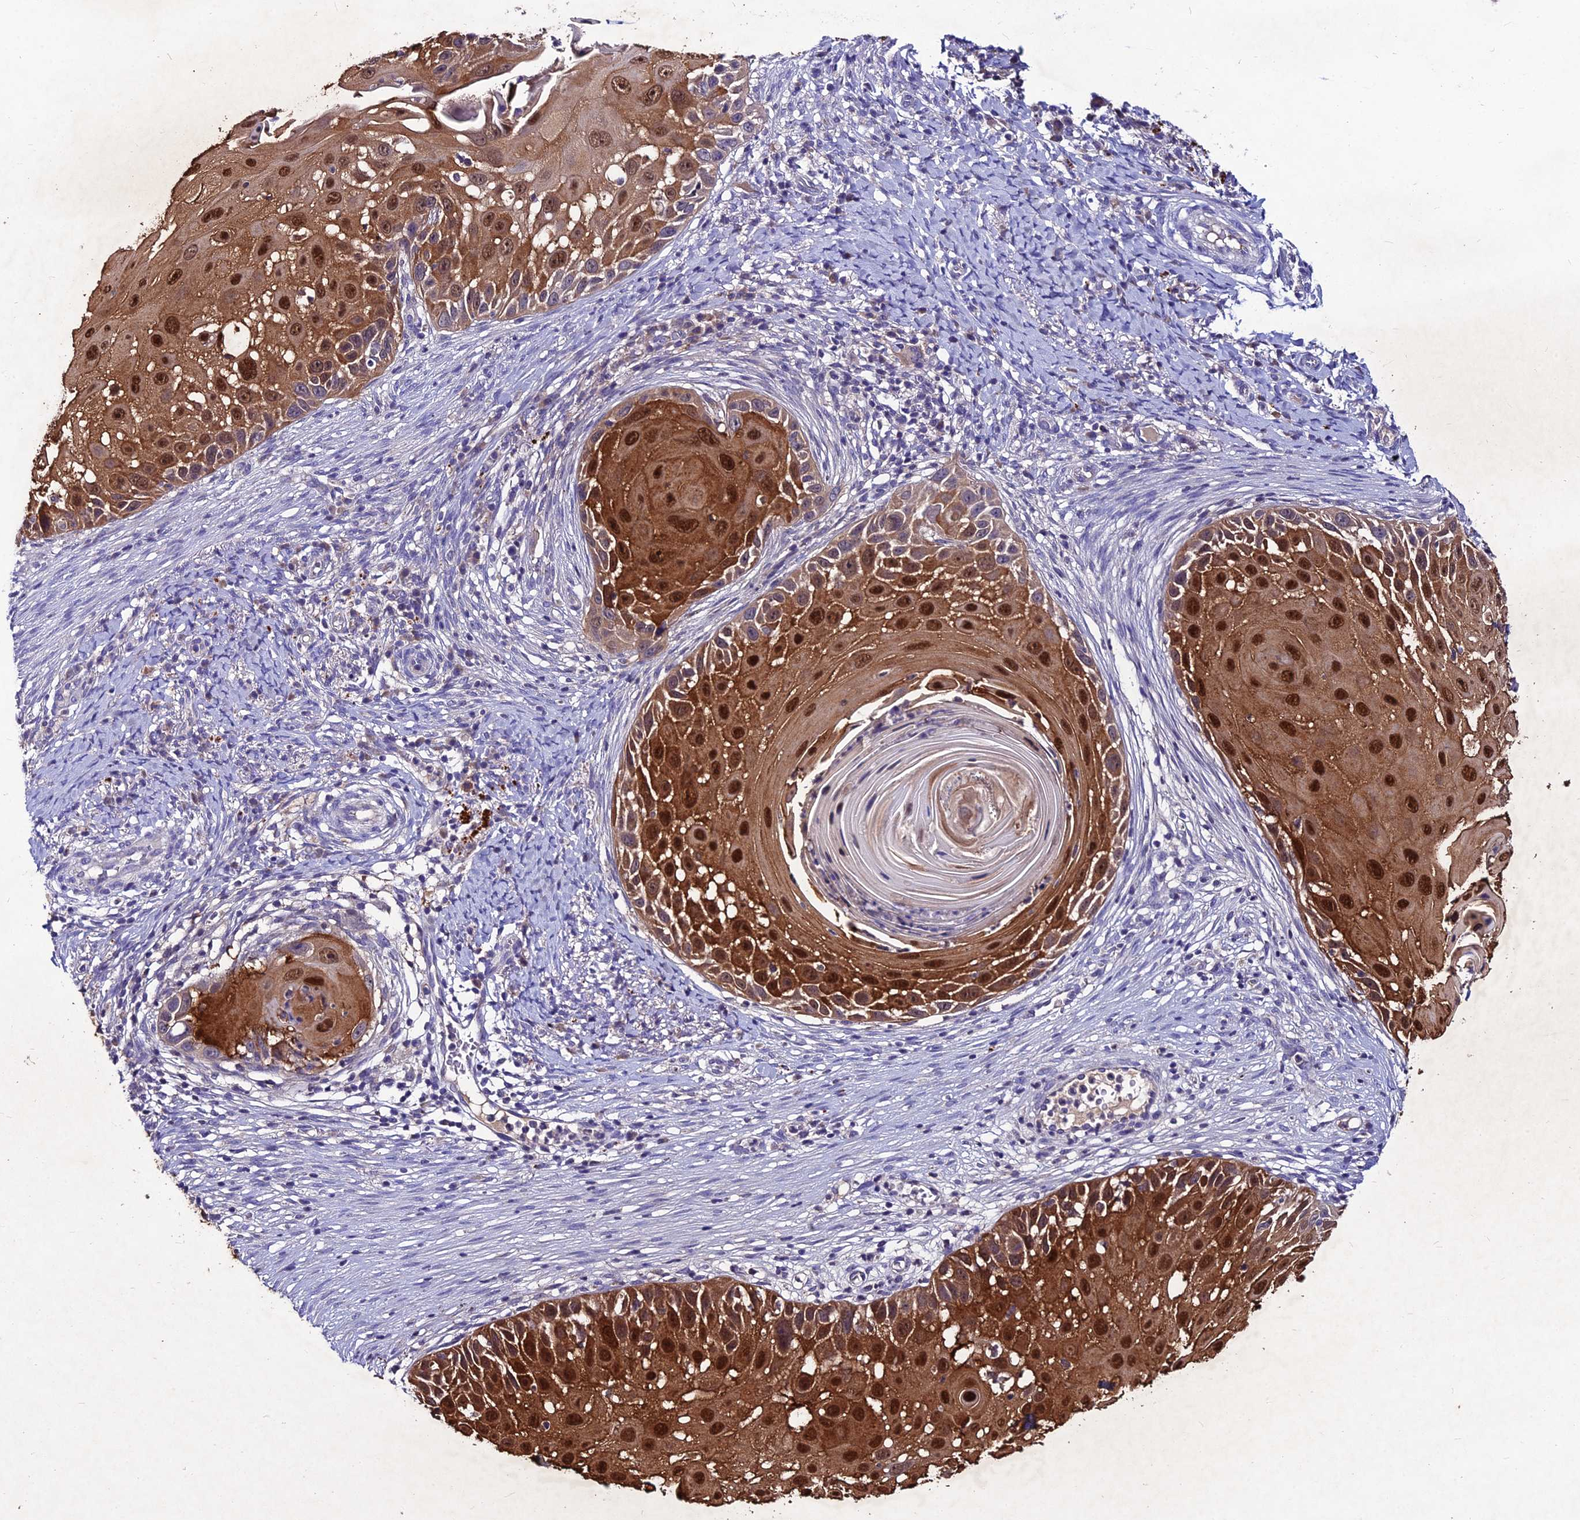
{"staining": {"intensity": "strong", "quantity": ">75%", "location": "cytoplasmic/membranous,nuclear"}, "tissue": "skin cancer", "cell_type": "Tumor cells", "image_type": "cancer", "snomed": [{"axis": "morphology", "description": "Squamous cell carcinoma, NOS"}, {"axis": "topography", "description": "Skin"}], "caption": "A micrograph of skin squamous cell carcinoma stained for a protein exhibits strong cytoplasmic/membranous and nuclear brown staining in tumor cells.", "gene": "LGALS7", "patient": {"sex": "female", "age": 44}}